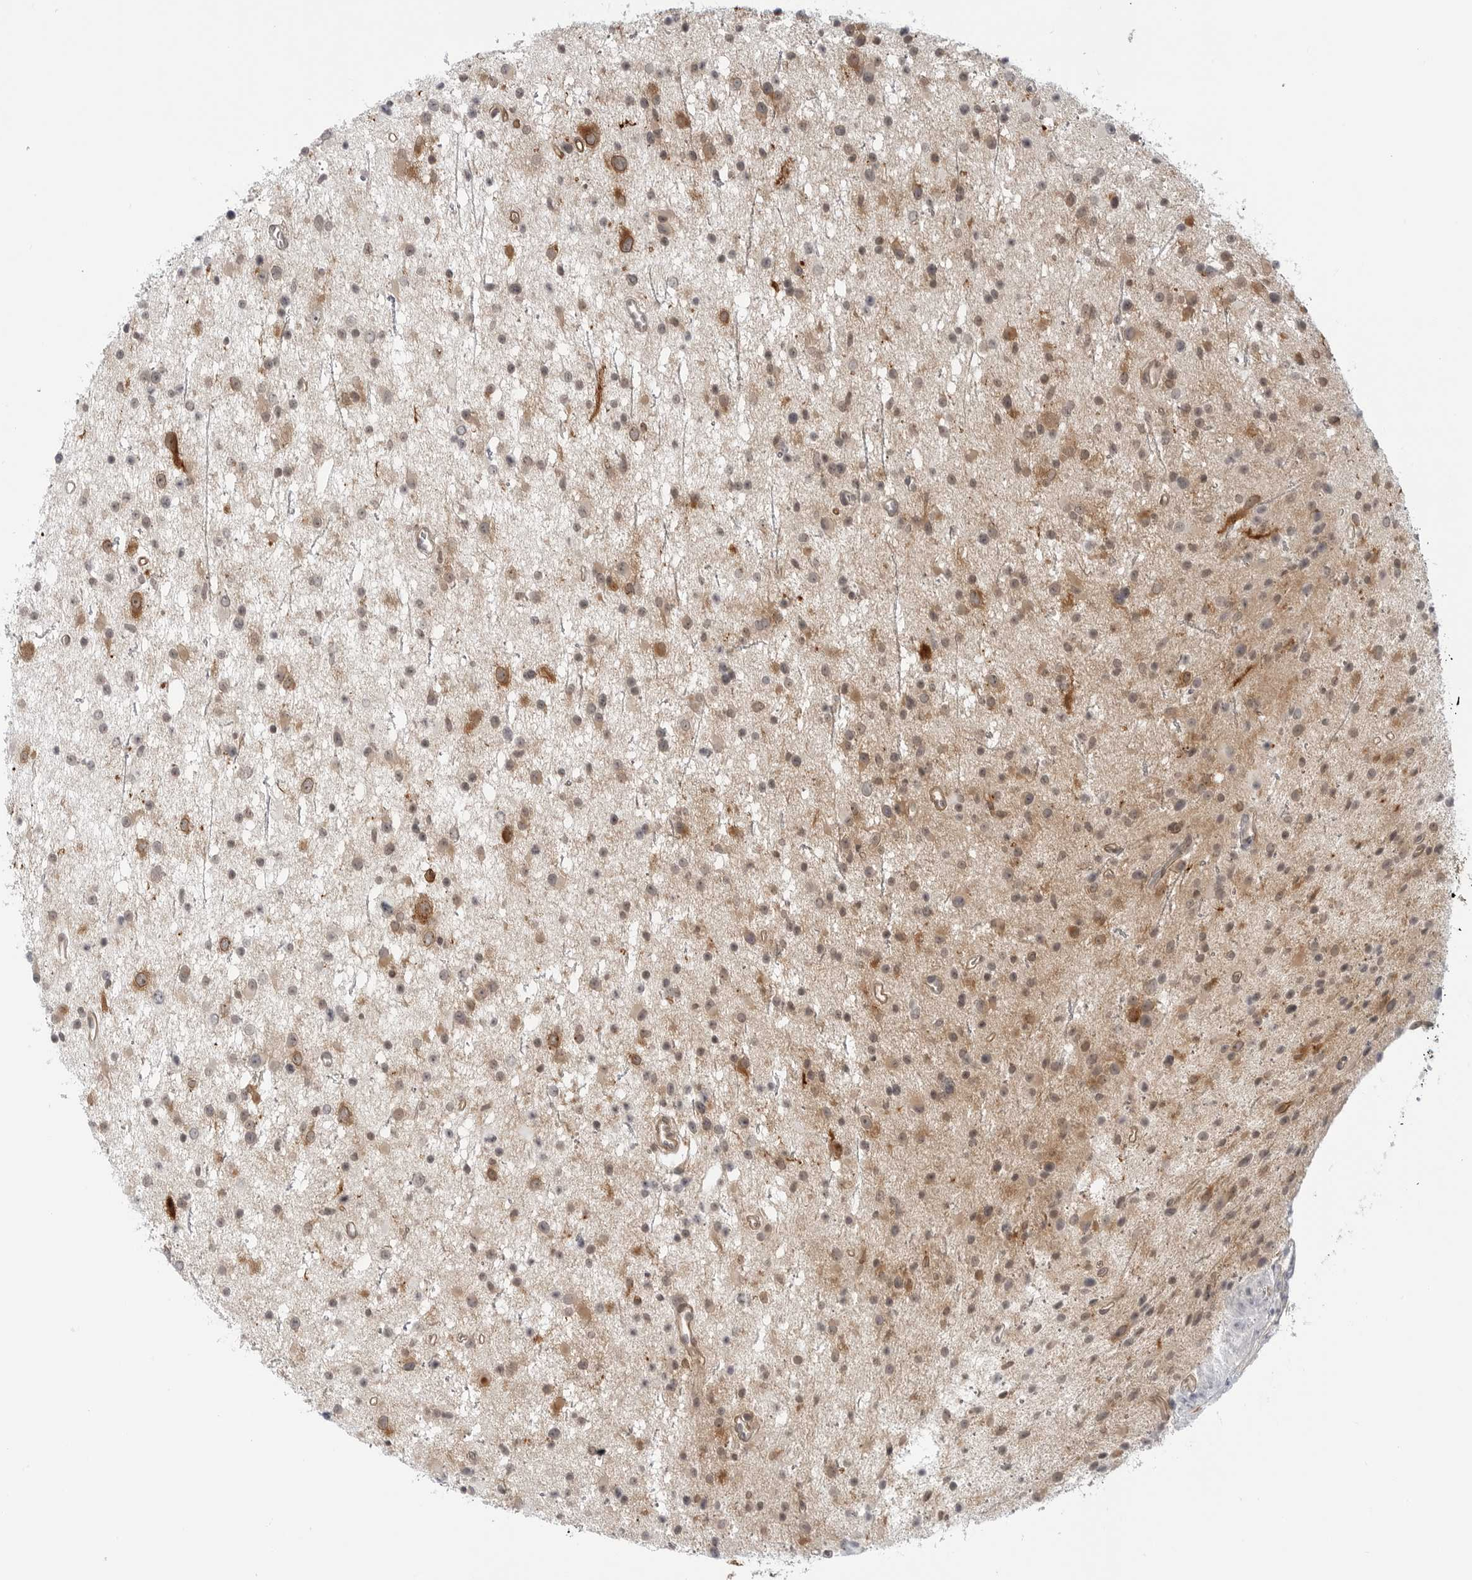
{"staining": {"intensity": "moderate", "quantity": "<25%", "location": "cytoplasmic/membranous"}, "tissue": "glioma", "cell_type": "Tumor cells", "image_type": "cancer", "snomed": [{"axis": "morphology", "description": "Glioma, malignant, Low grade"}, {"axis": "topography", "description": "Cerebral cortex"}], "caption": "A brown stain highlights moderate cytoplasmic/membranous positivity of a protein in glioma tumor cells.", "gene": "STXBP3", "patient": {"sex": "female", "age": 39}}